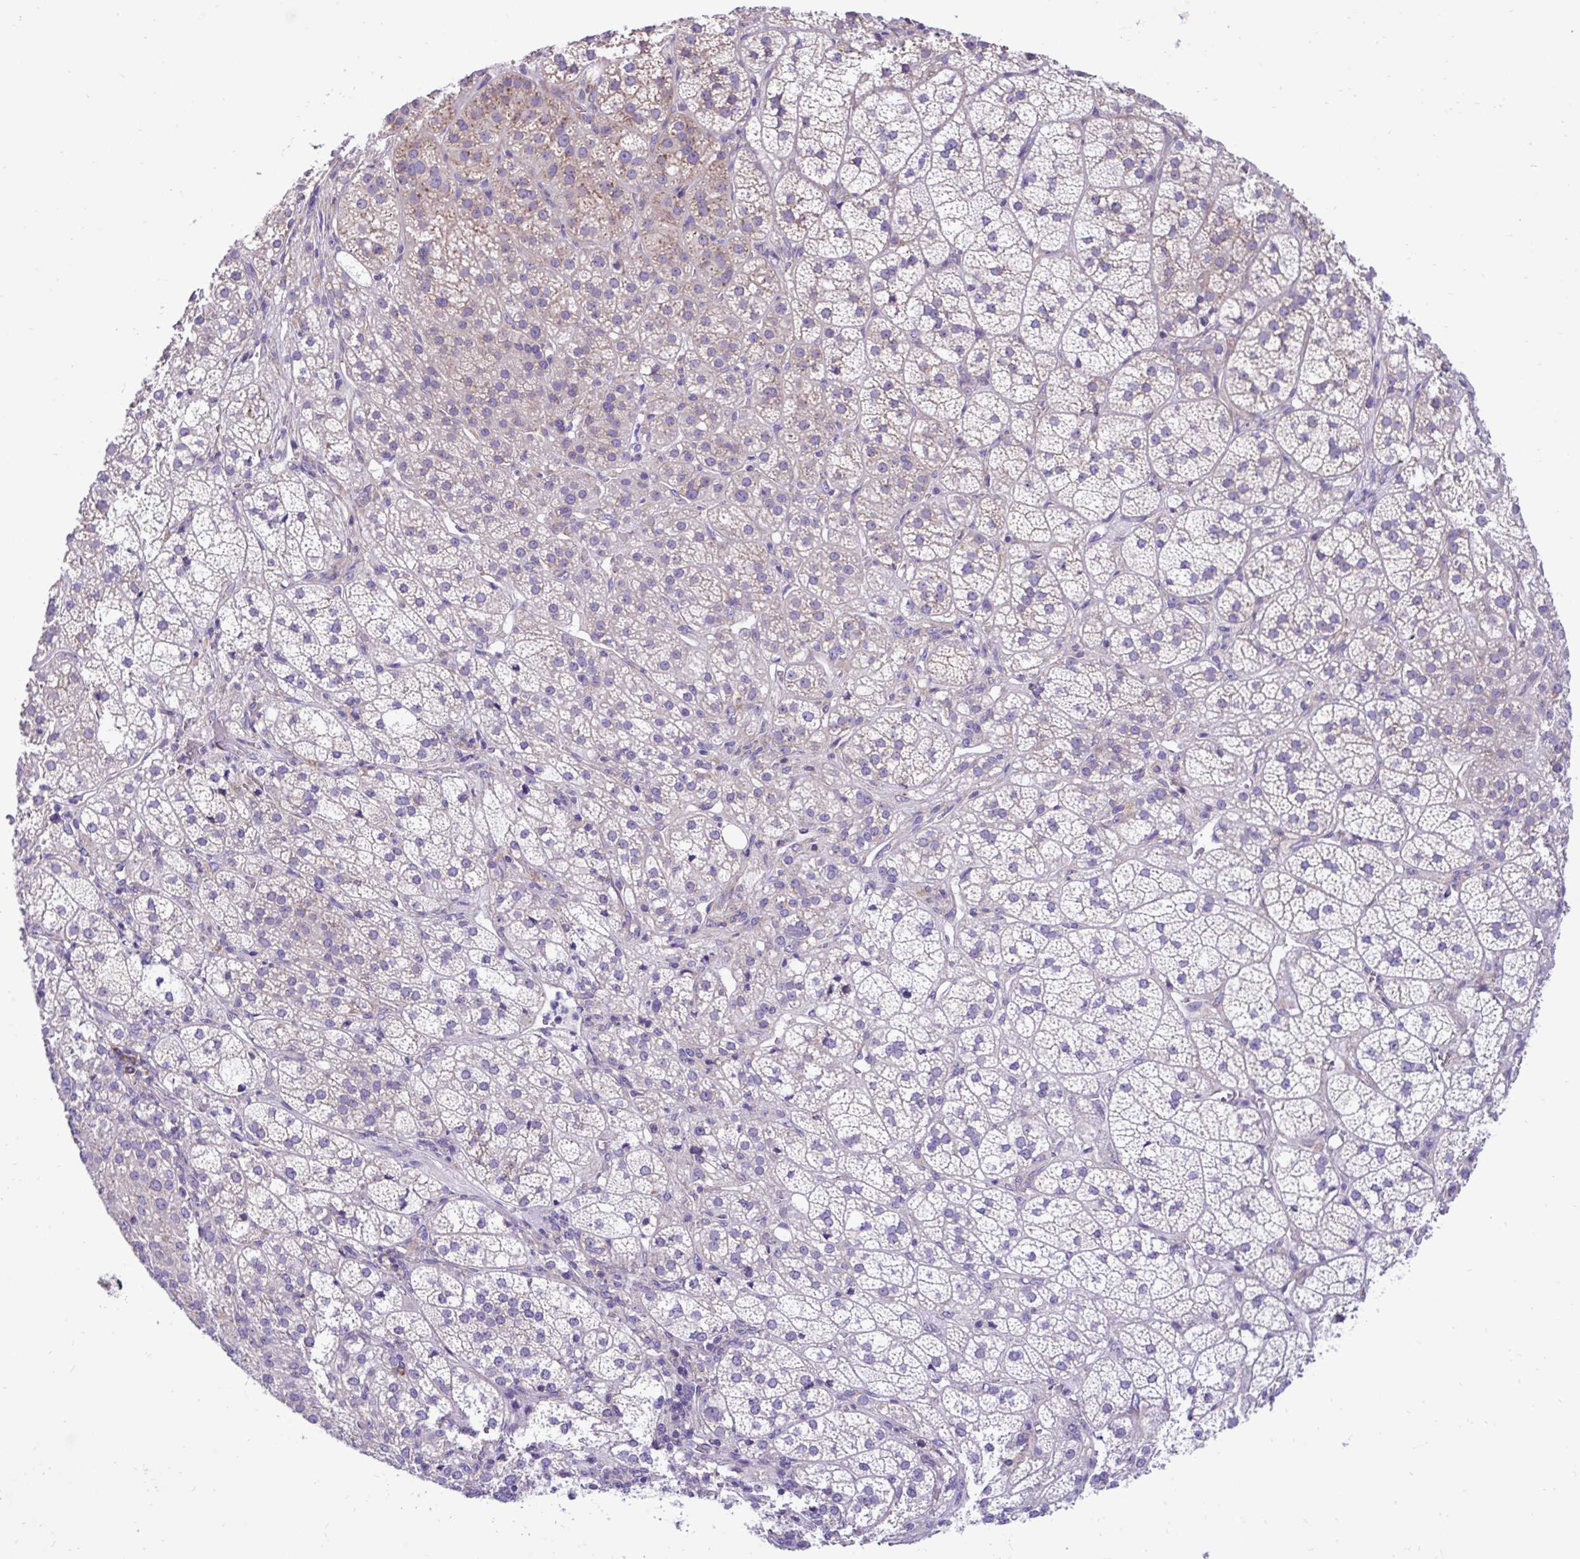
{"staining": {"intensity": "weak", "quantity": "<25%", "location": "cytoplasmic/membranous"}, "tissue": "adrenal gland", "cell_type": "Glandular cells", "image_type": "normal", "snomed": [{"axis": "morphology", "description": "Normal tissue, NOS"}, {"axis": "topography", "description": "Adrenal gland"}], "caption": "DAB immunohistochemical staining of benign human adrenal gland displays no significant positivity in glandular cells. (DAB IHC, high magnification).", "gene": "RPL7", "patient": {"sex": "female", "age": 60}}